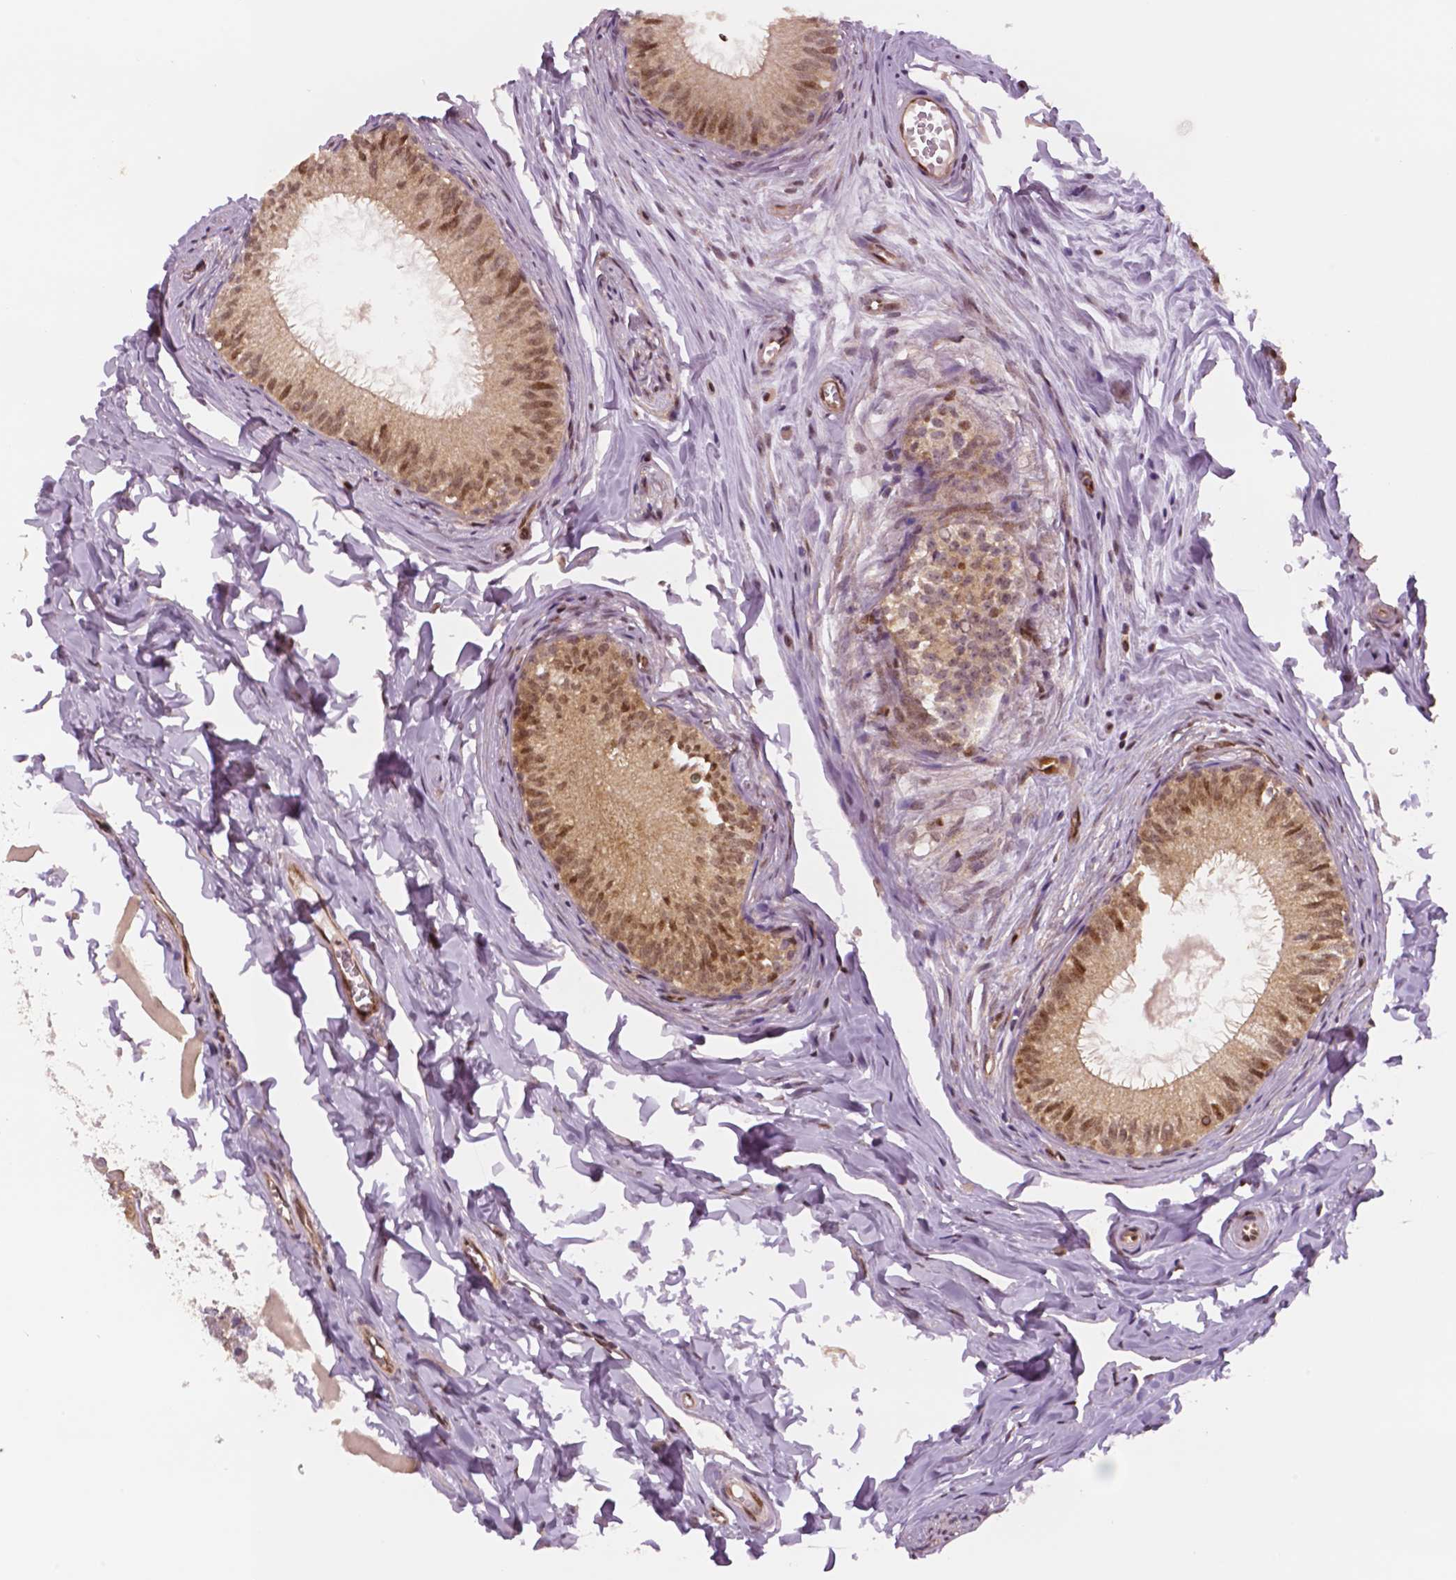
{"staining": {"intensity": "moderate", "quantity": ">75%", "location": "cytoplasmic/membranous,nuclear"}, "tissue": "epididymis", "cell_type": "Glandular cells", "image_type": "normal", "snomed": [{"axis": "morphology", "description": "Normal tissue, NOS"}, {"axis": "topography", "description": "Epididymis"}], "caption": "Brown immunohistochemical staining in unremarkable epididymis demonstrates moderate cytoplasmic/membranous,nuclear expression in approximately >75% of glandular cells.", "gene": "STAT3", "patient": {"sex": "male", "age": 45}}